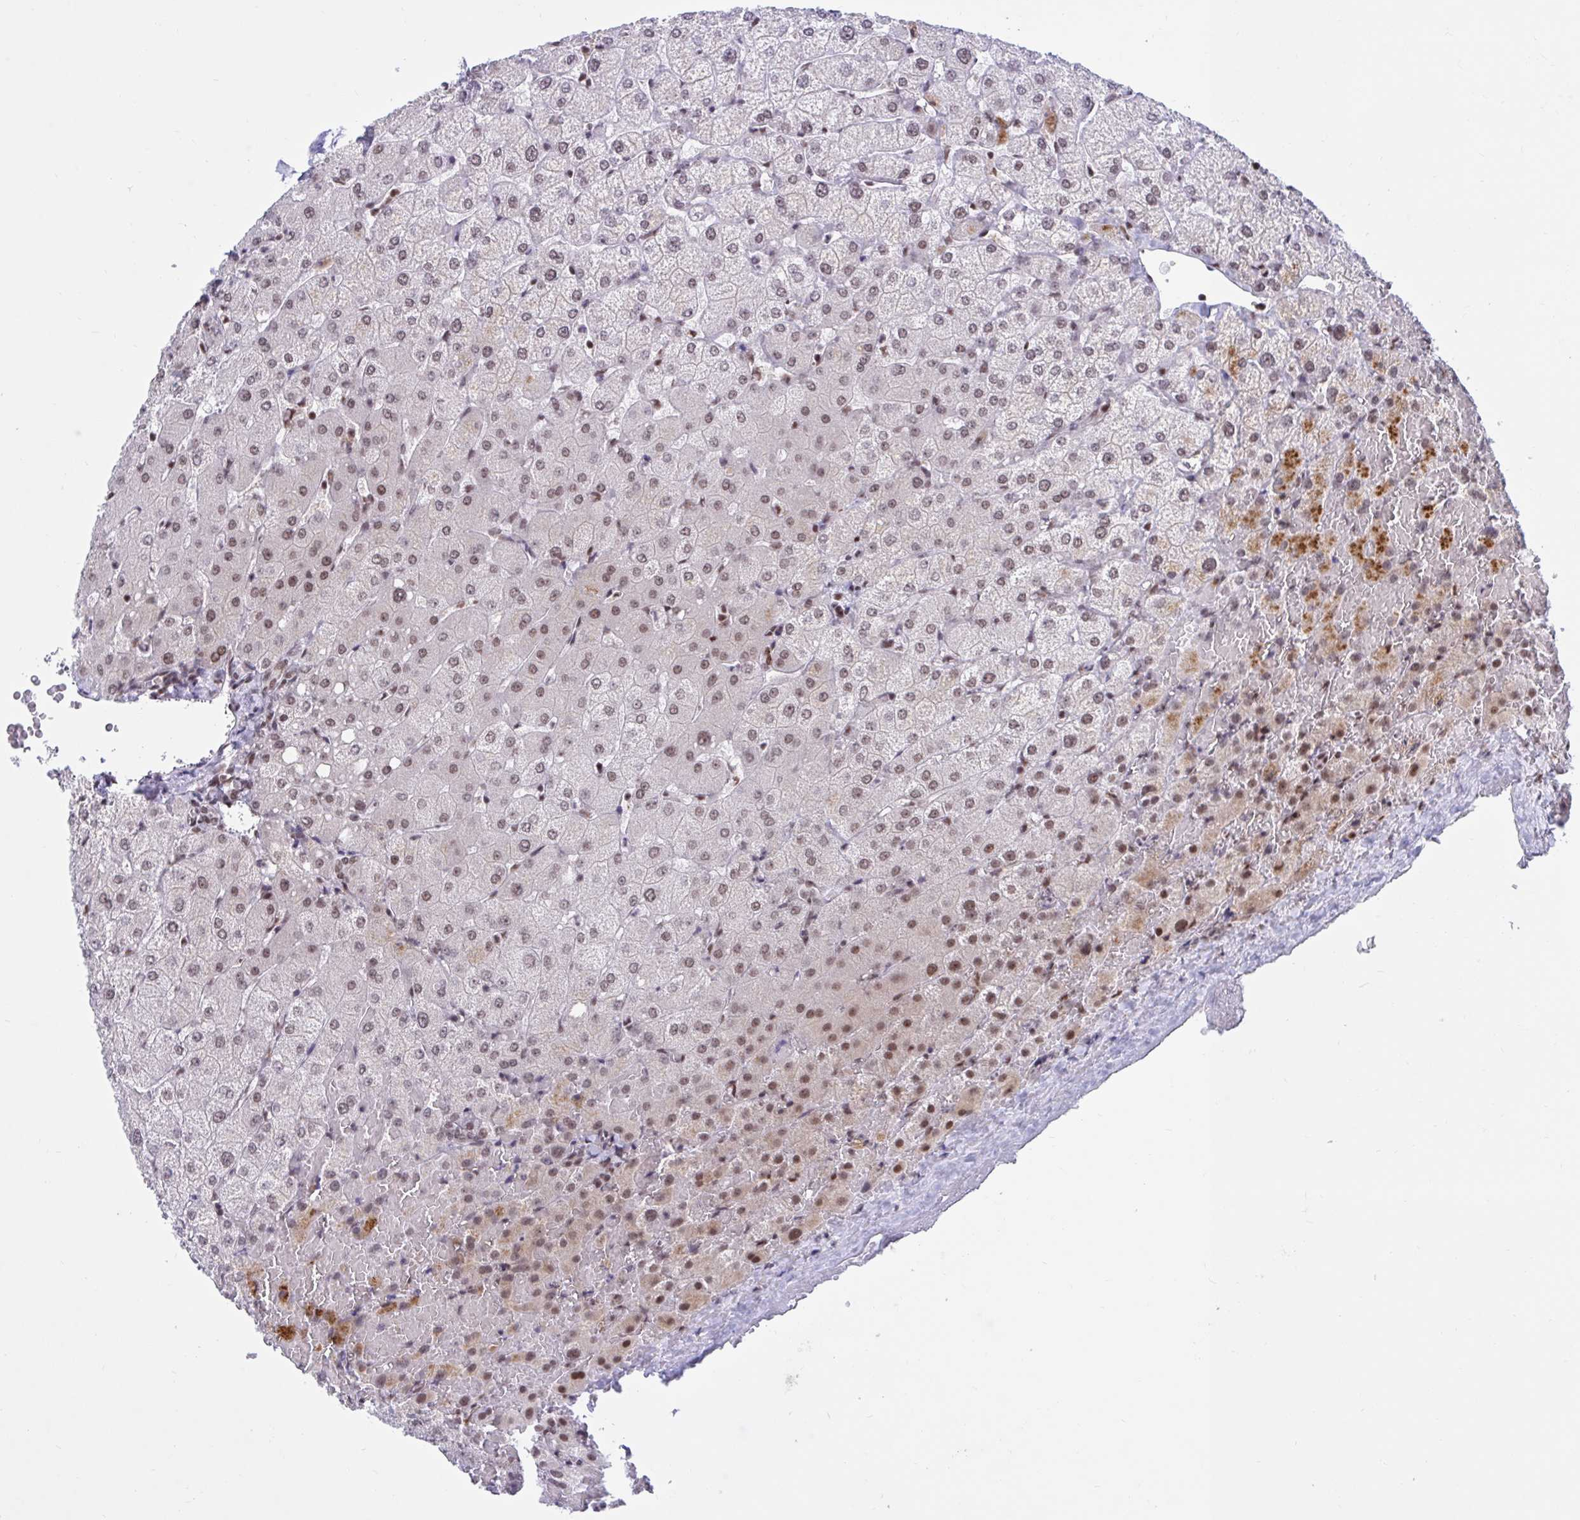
{"staining": {"intensity": "weak", "quantity": "25%-75%", "location": "nuclear"}, "tissue": "liver", "cell_type": "Cholangiocytes", "image_type": "normal", "snomed": [{"axis": "morphology", "description": "Normal tissue, NOS"}, {"axis": "topography", "description": "Liver"}], "caption": "Immunohistochemistry micrograph of benign liver: human liver stained using IHC exhibits low levels of weak protein expression localized specifically in the nuclear of cholangiocytes, appearing as a nuclear brown color.", "gene": "PHF10", "patient": {"sex": "female", "age": 54}}